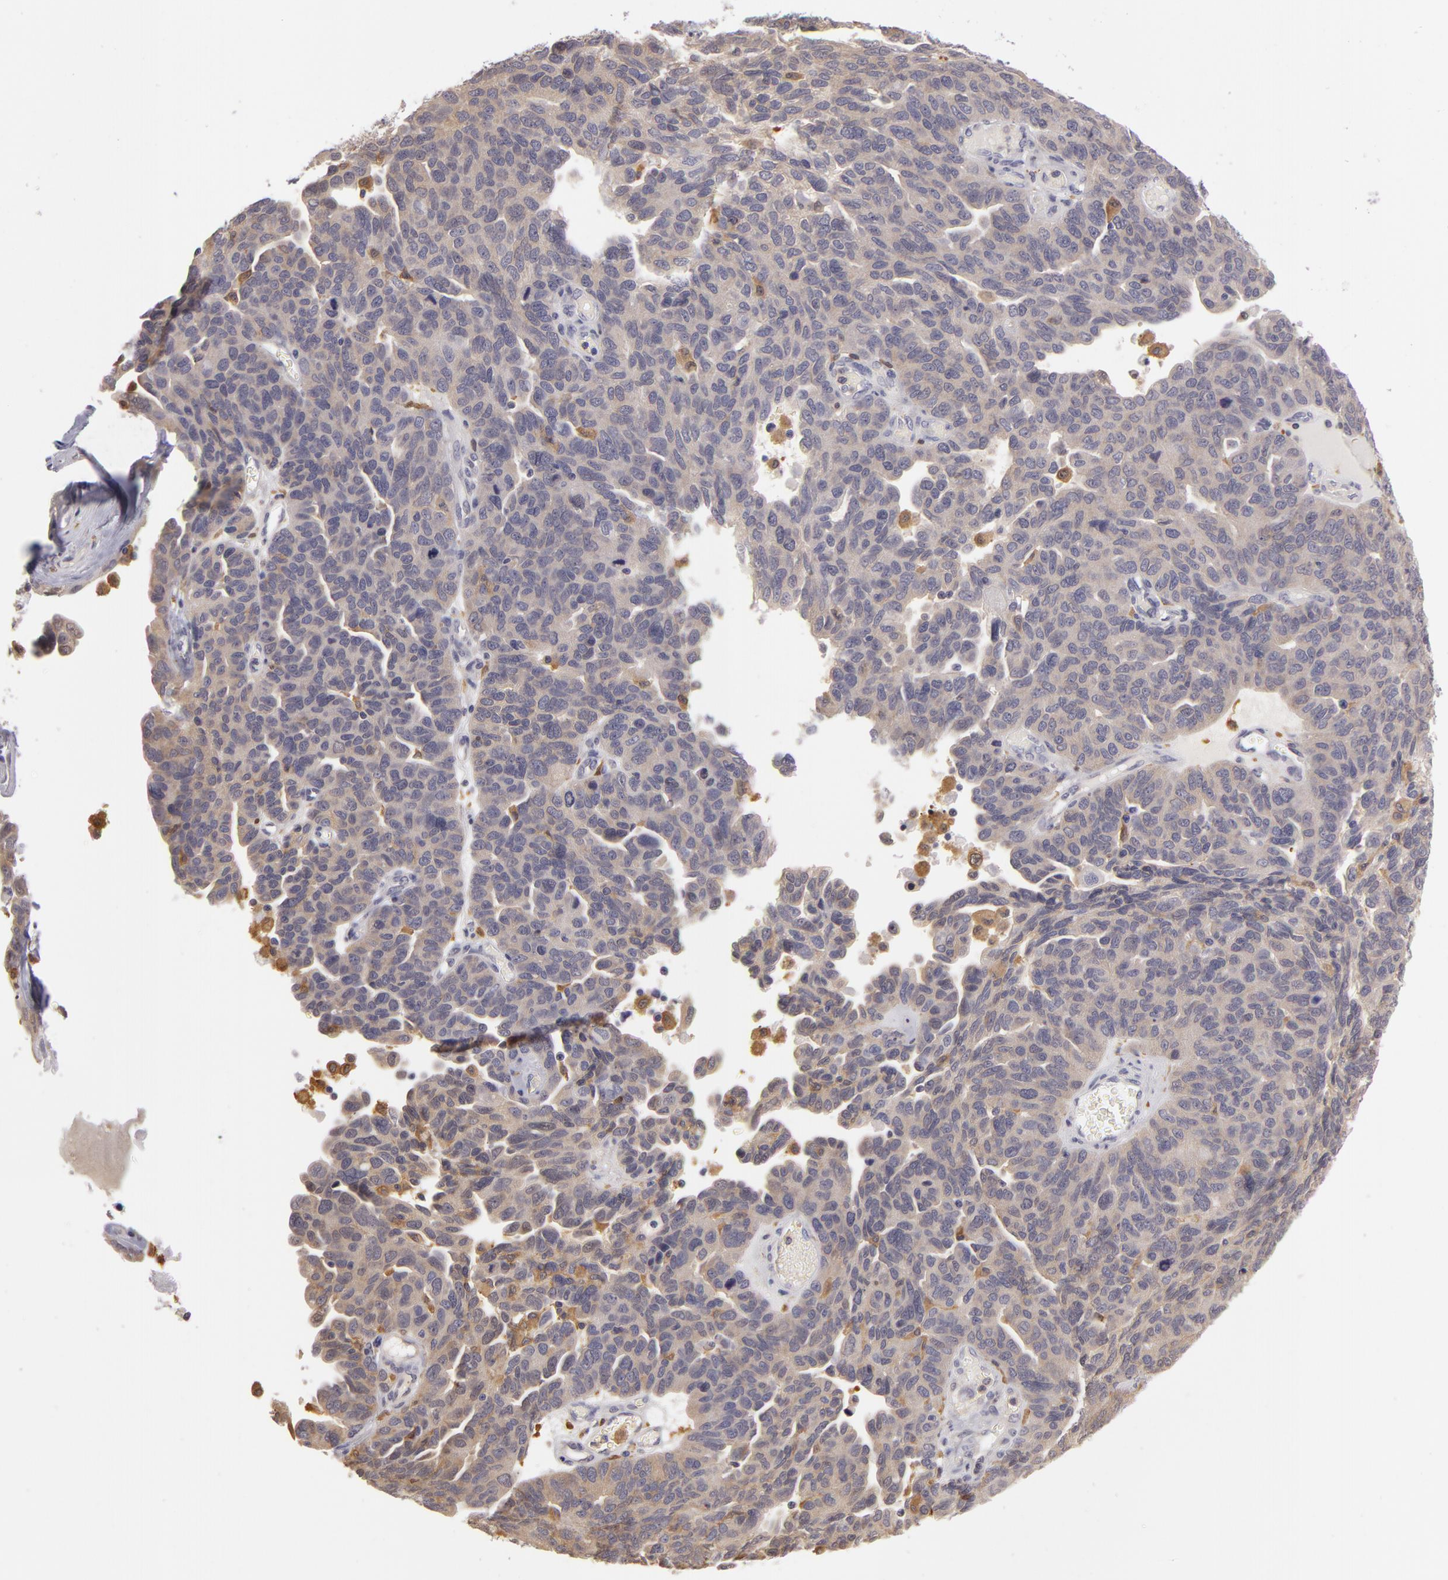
{"staining": {"intensity": "negative", "quantity": "none", "location": "none"}, "tissue": "ovarian cancer", "cell_type": "Tumor cells", "image_type": "cancer", "snomed": [{"axis": "morphology", "description": "Cystadenocarcinoma, serous, NOS"}, {"axis": "topography", "description": "Ovary"}], "caption": "Tumor cells show no significant positivity in serous cystadenocarcinoma (ovarian).", "gene": "GNPDA1", "patient": {"sex": "female", "age": 64}}